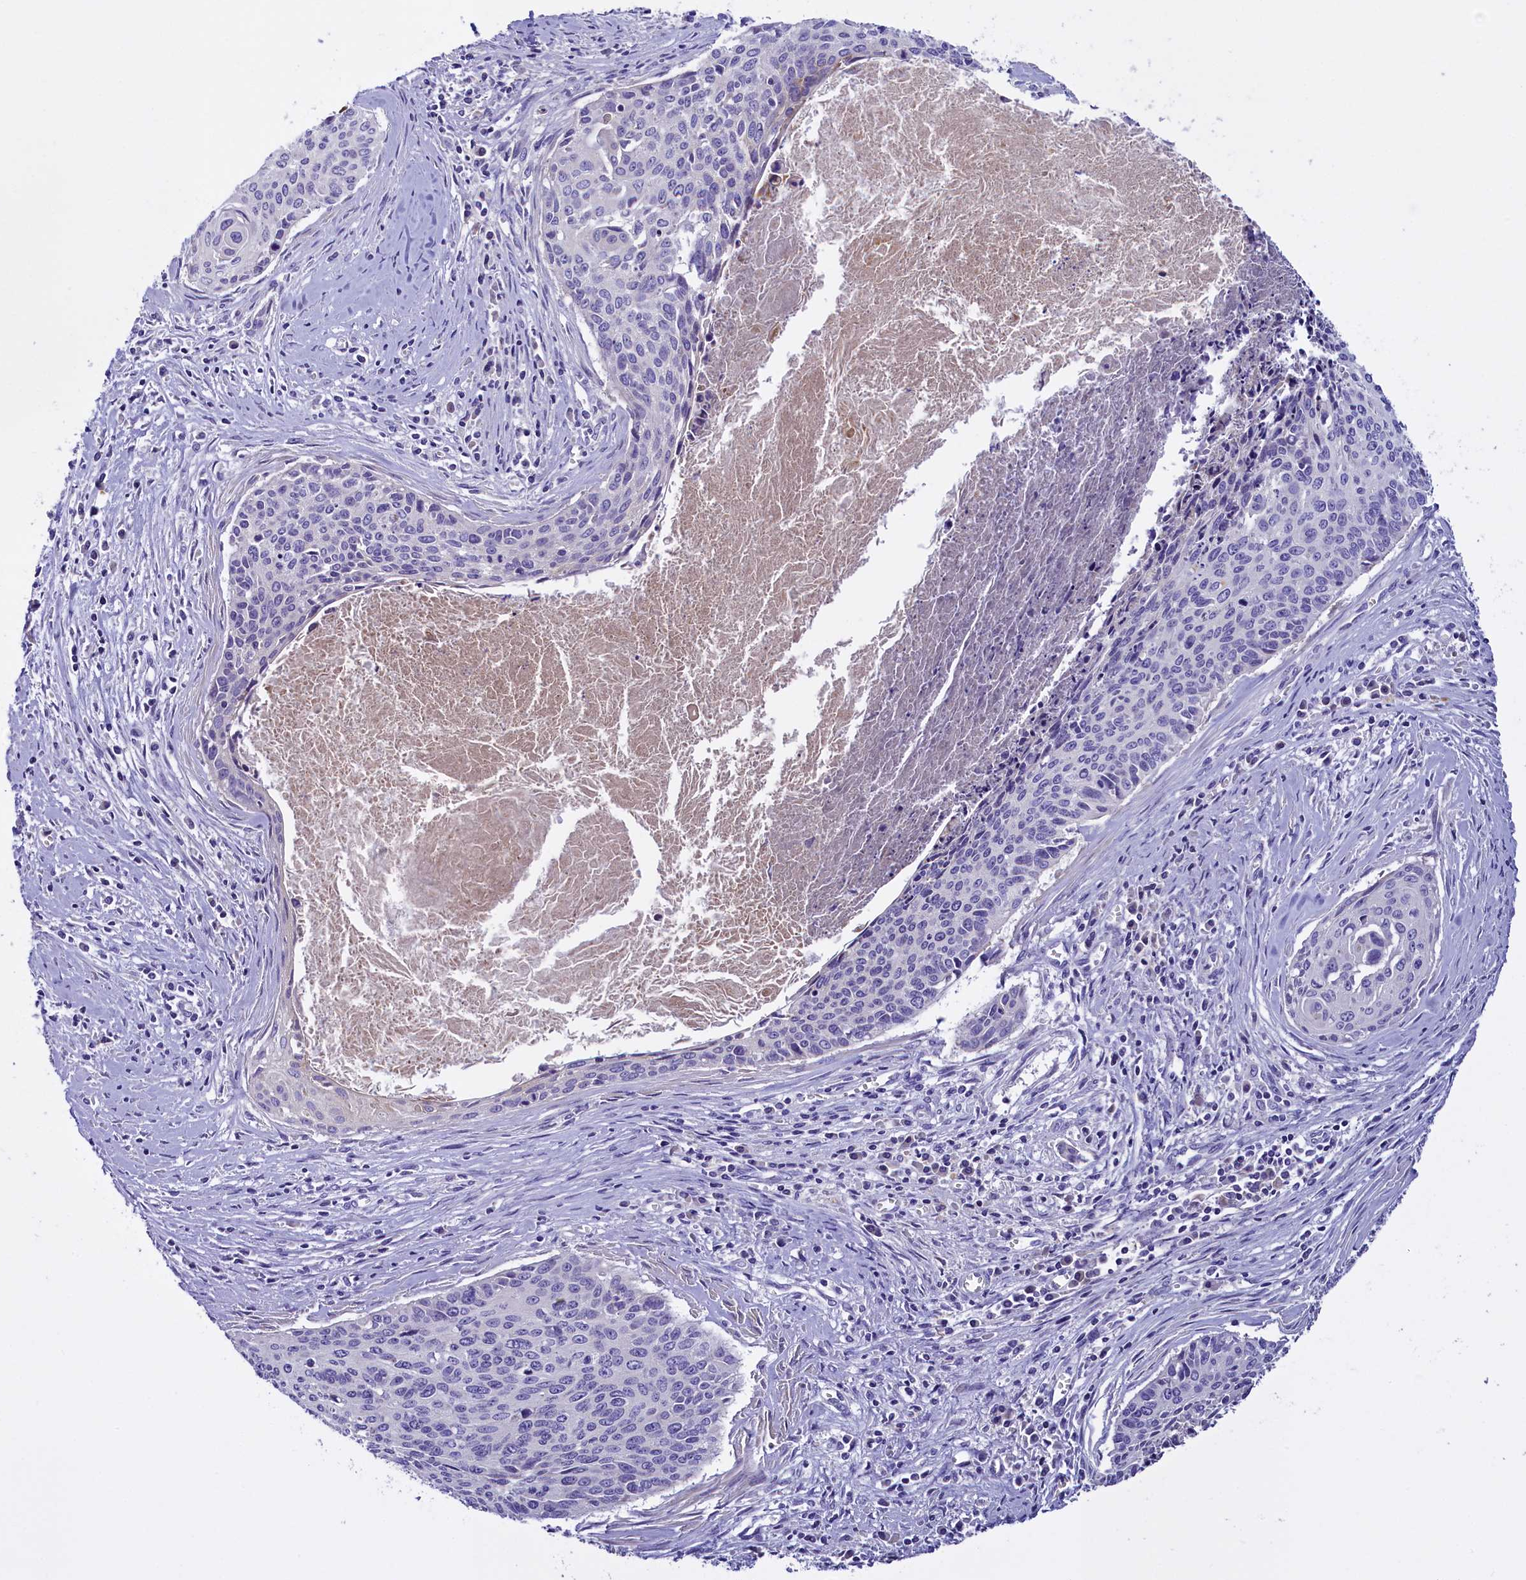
{"staining": {"intensity": "negative", "quantity": "none", "location": "none"}, "tissue": "cervical cancer", "cell_type": "Tumor cells", "image_type": "cancer", "snomed": [{"axis": "morphology", "description": "Squamous cell carcinoma, NOS"}, {"axis": "topography", "description": "Cervix"}], "caption": "DAB (3,3'-diaminobenzidine) immunohistochemical staining of cervical cancer shows no significant positivity in tumor cells. Nuclei are stained in blue.", "gene": "RTTN", "patient": {"sex": "female", "age": 55}}